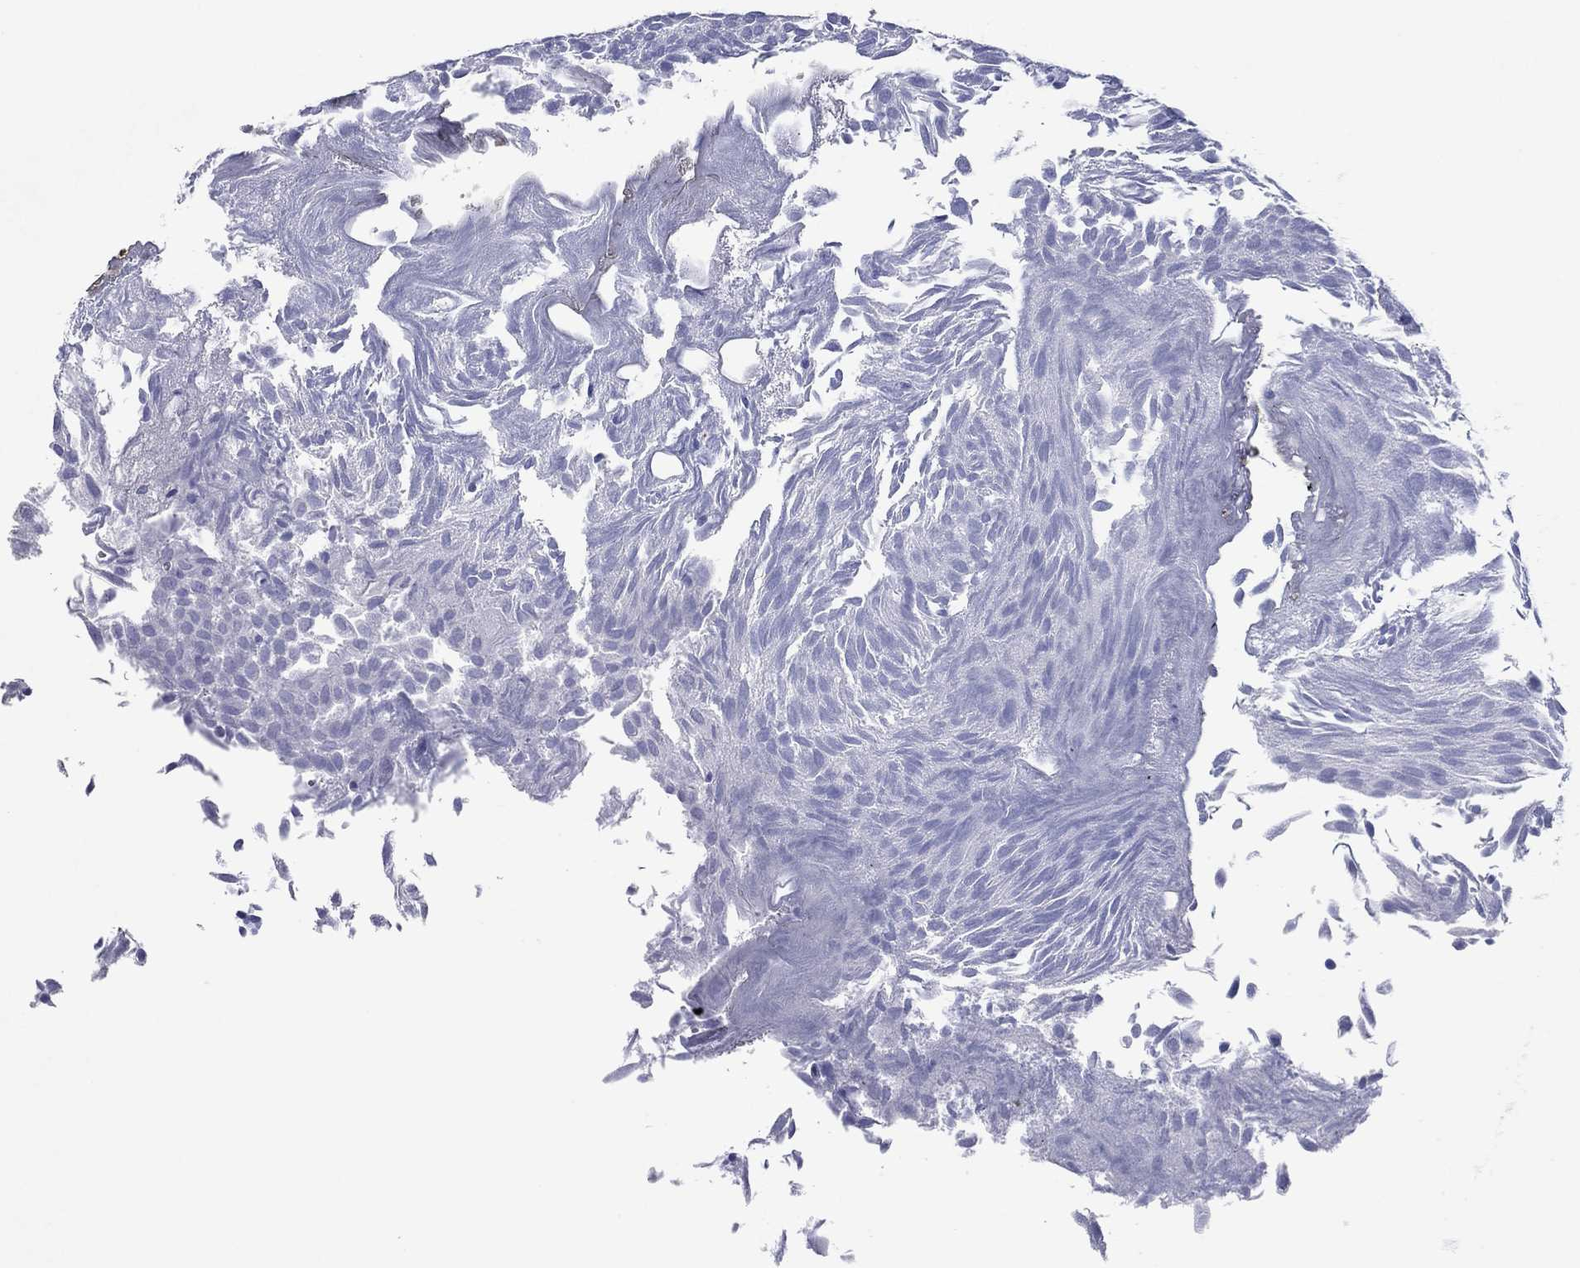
{"staining": {"intensity": "negative", "quantity": "none", "location": "none"}, "tissue": "urothelial cancer", "cell_type": "Tumor cells", "image_type": "cancer", "snomed": [{"axis": "morphology", "description": "Urothelial carcinoma, Low grade"}, {"axis": "topography", "description": "Urinary bladder"}], "caption": "A micrograph of human urothelial carcinoma (low-grade) is negative for staining in tumor cells. The staining is performed using DAB brown chromogen with nuclei counter-stained in using hematoxylin.", "gene": "ATP4A", "patient": {"sex": "male", "age": 52}}